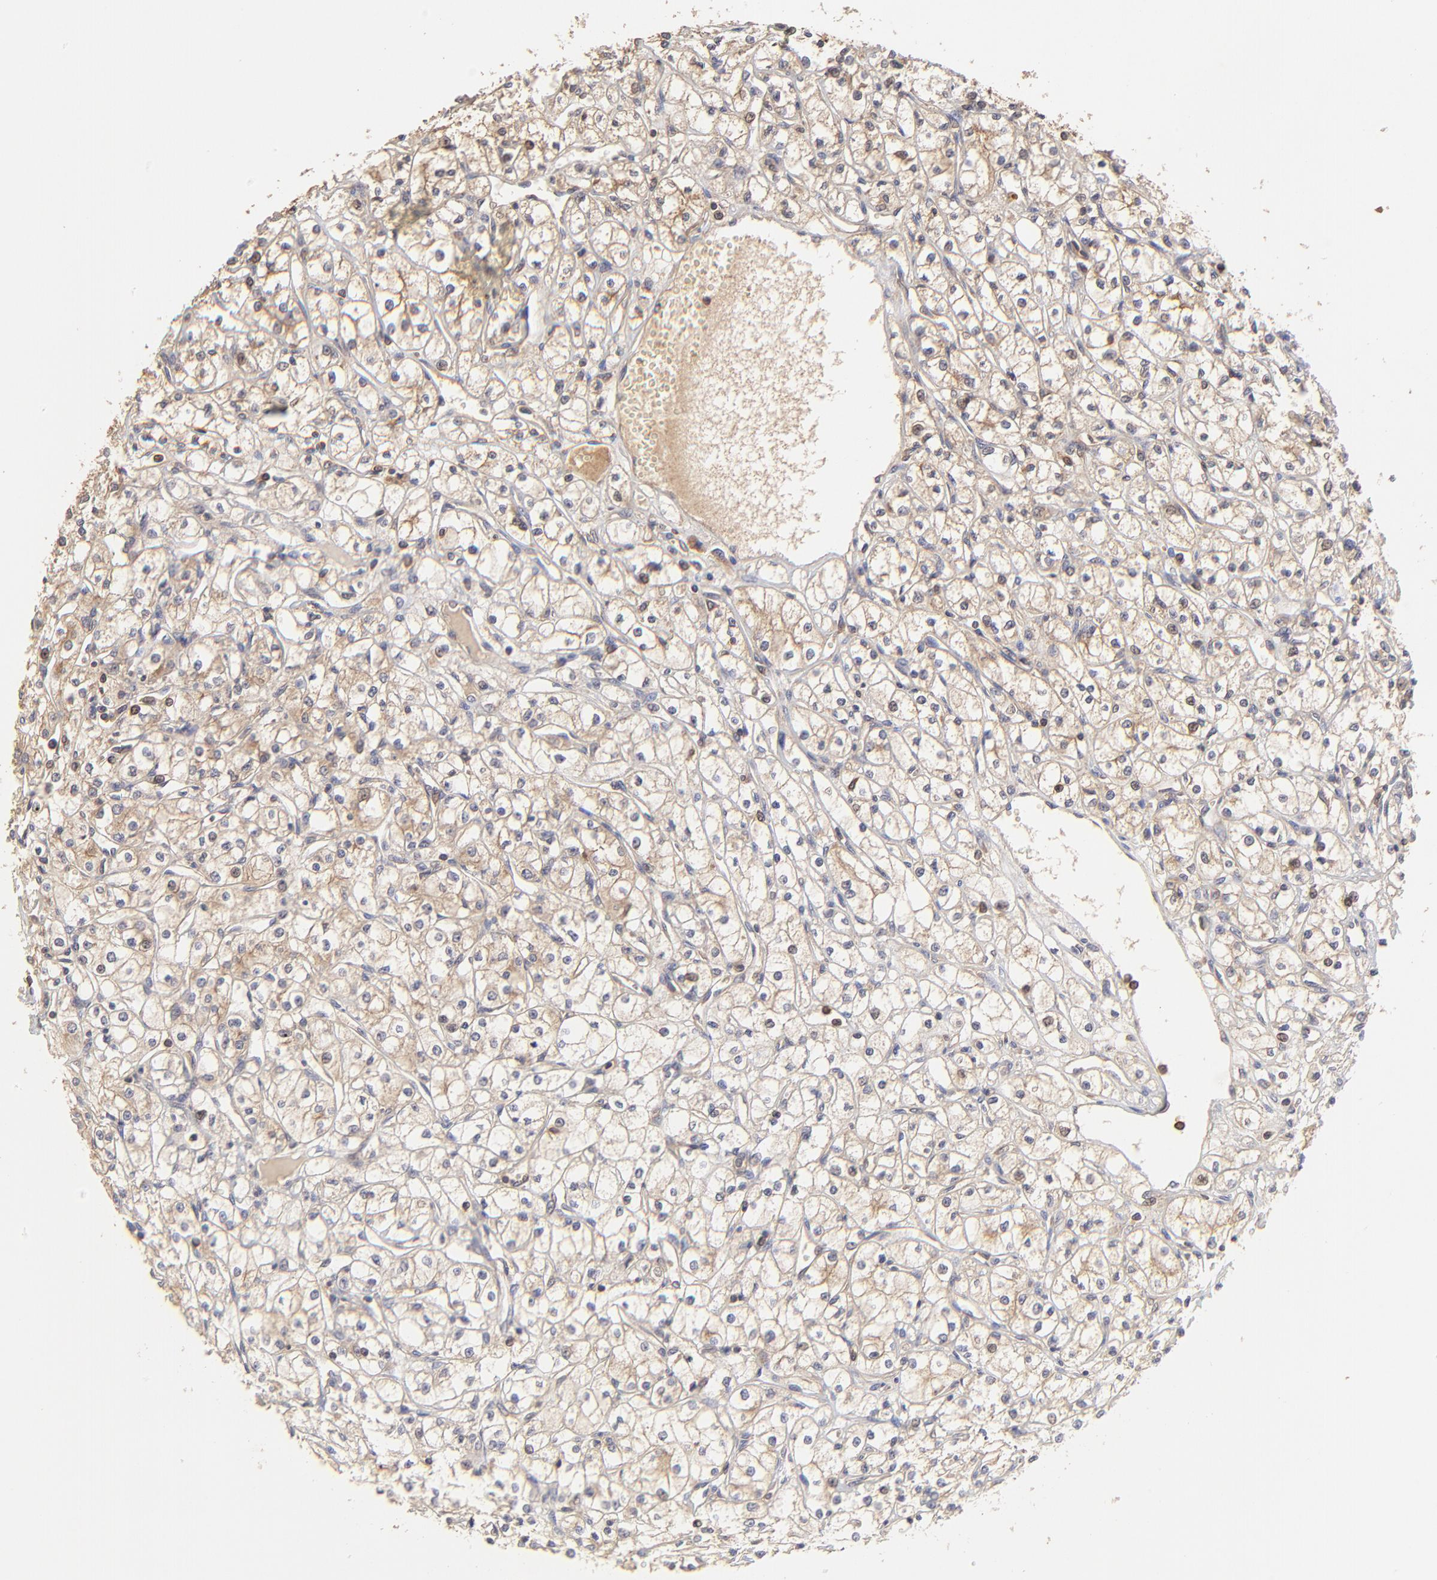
{"staining": {"intensity": "weak", "quantity": ">75%", "location": "cytoplasmic/membranous"}, "tissue": "renal cancer", "cell_type": "Tumor cells", "image_type": "cancer", "snomed": [{"axis": "morphology", "description": "Adenocarcinoma, NOS"}, {"axis": "topography", "description": "Kidney"}], "caption": "This histopathology image exhibits IHC staining of renal cancer, with low weak cytoplasmic/membranous positivity in approximately >75% of tumor cells.", "gene": "STON2", "patient": {"sex": "male", "age": 61}}